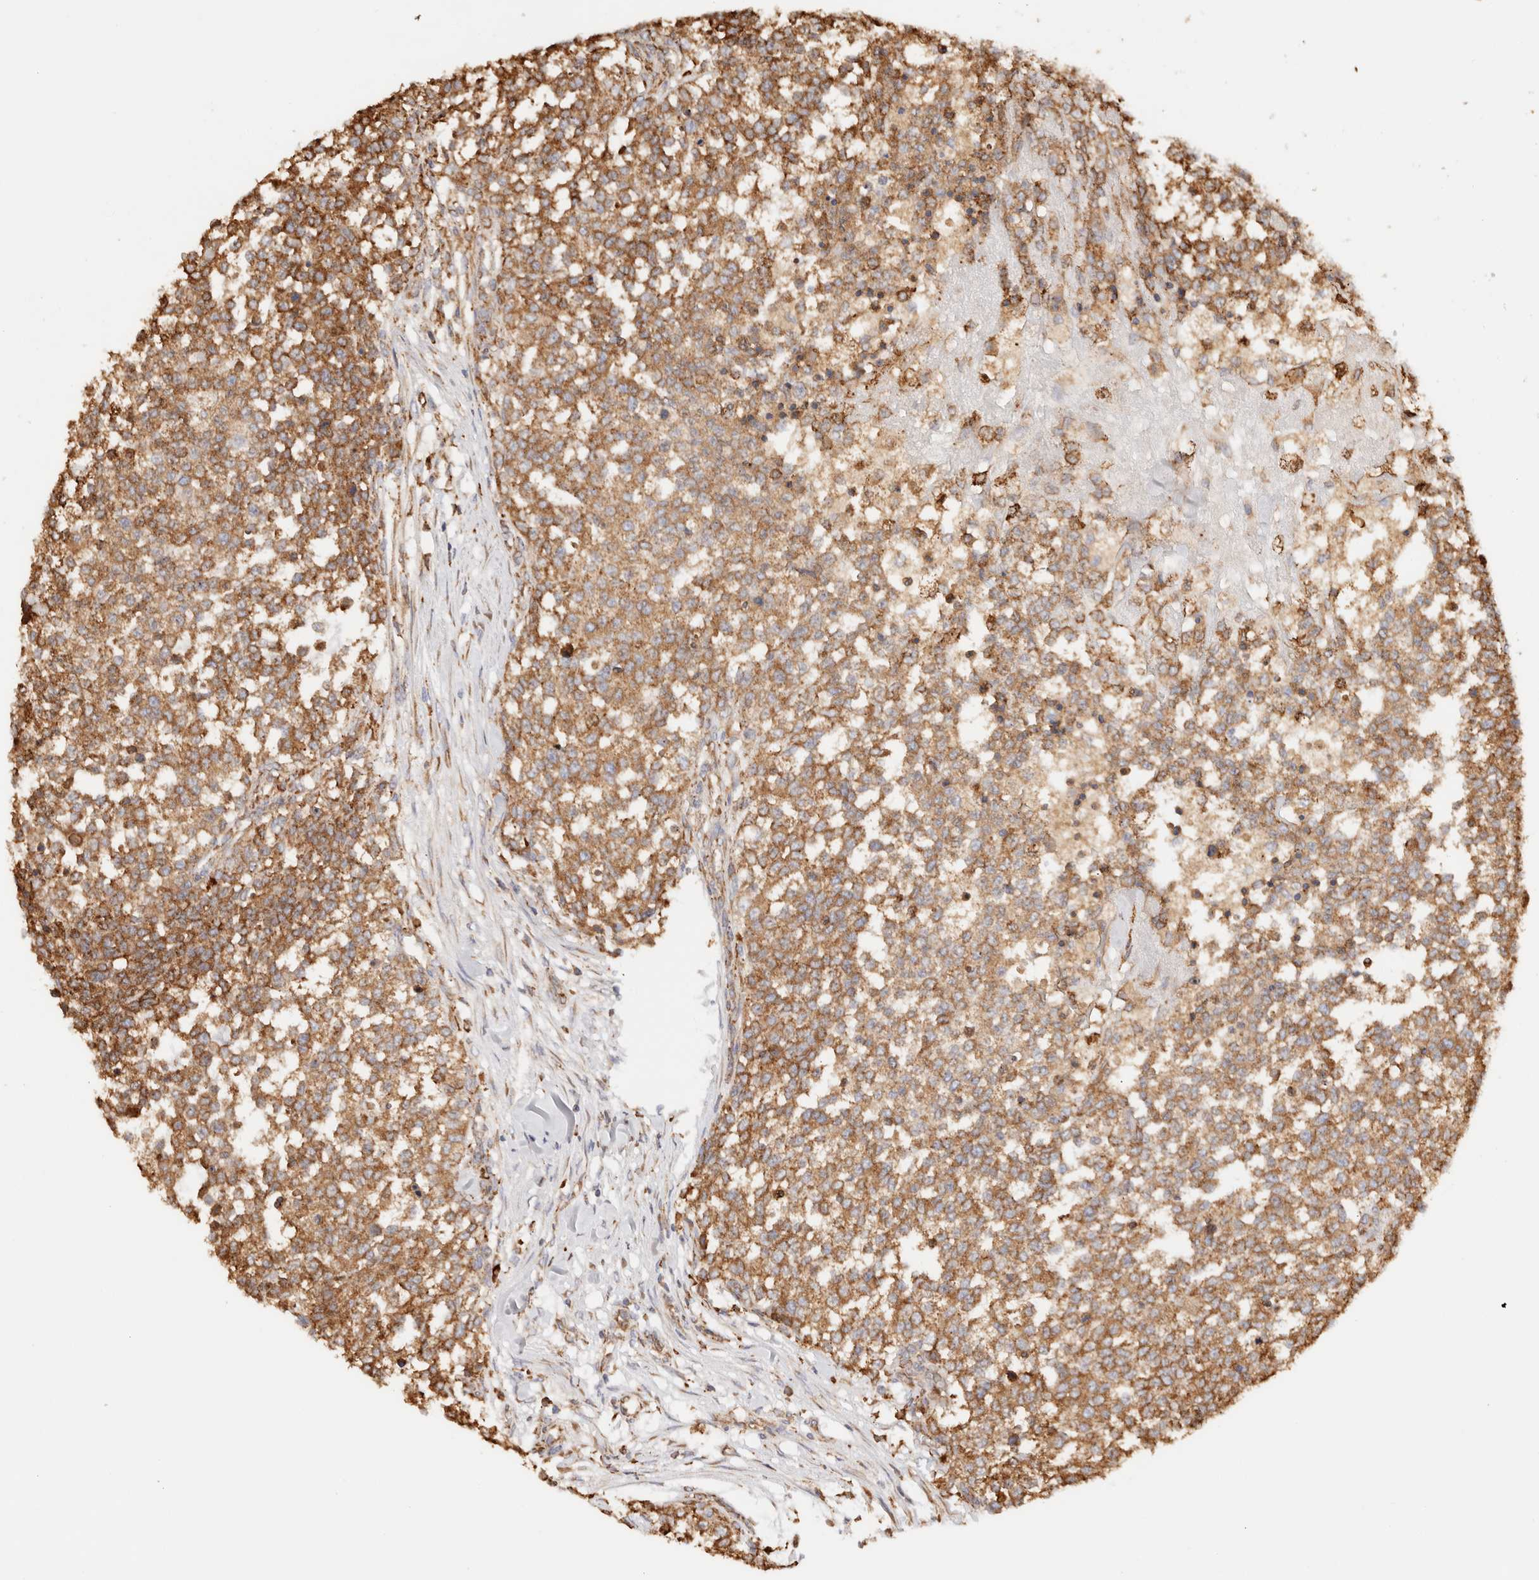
{"staining": {"intensity": "moderate", "quantity": ">75%", "location": "cytoplasmic/membranous"}, "tissue": "testis cancer", "cell_type": "Tumor cells", "image_type": "cancer", "snomed": [{"axis": "morphology", "description": "Seminoma, NOS"}, {"axis": "topography", "description": "Testis"}], "caption": "About >75% of tumor cells in seminoma (testis) exhibit moderate cytoplasmic/membranous protein positivity as visualized by brown immunohistochemical staining.", "gene": "FER", "patient": {"sex": "male", "age": 59}}